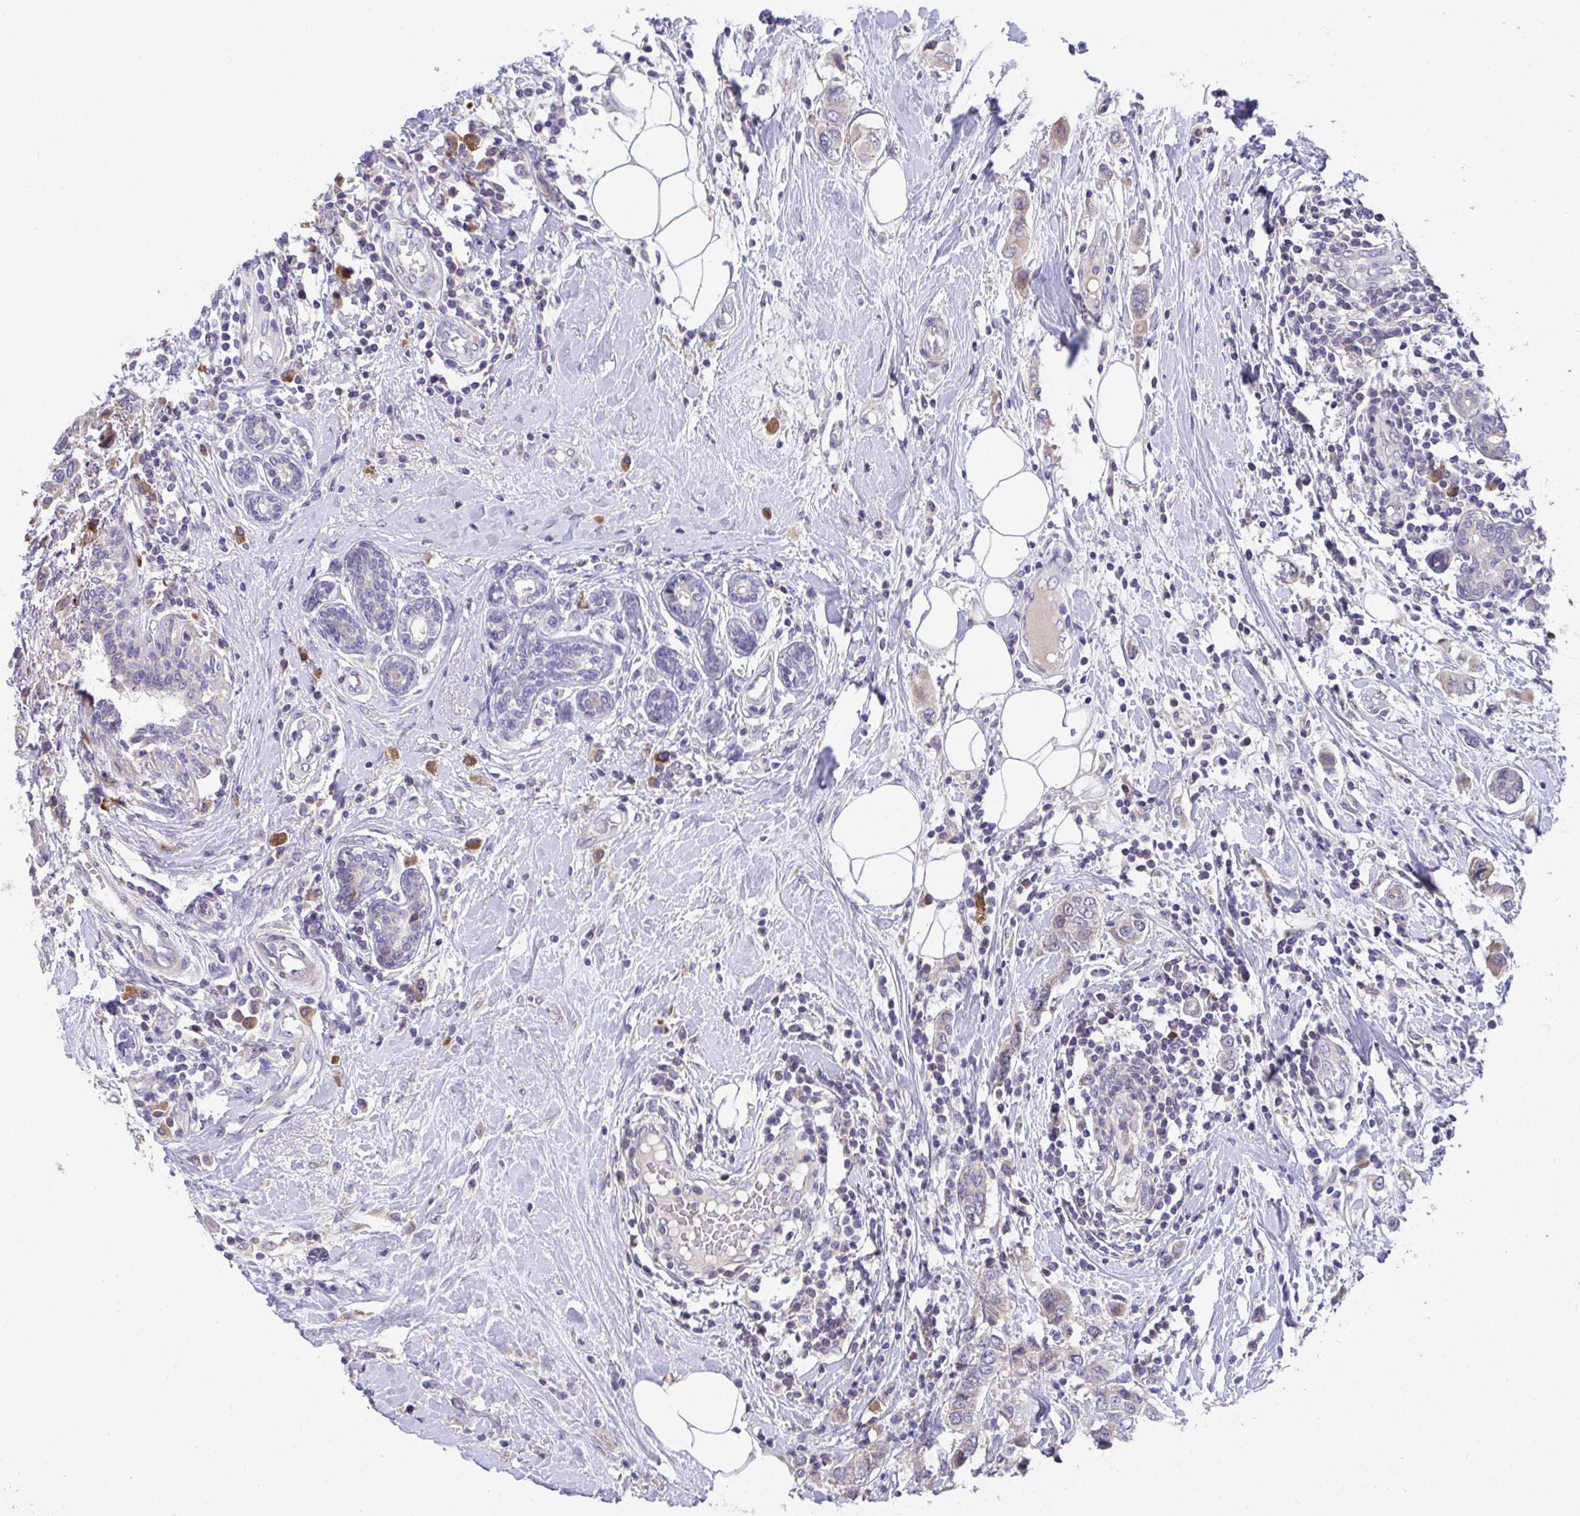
{"staining": {"intensity": "negative", "quantity": "none", "location": "none"}, "tissue": "breast cancer", "cell_type": "Tumor cells", "image_type": "cancer", "snomed": [{"axis": "morphology", "description": "Lobular carcinoma"}, {"axis": "topography", "description": "Breast"}], "caption": "Breast cancer (lobular carcinoma) stained for a protein using IHC reveals no expression tumor cells.", "gene": "SUSD4", "patient": {"sex": "female", "age": 51}}